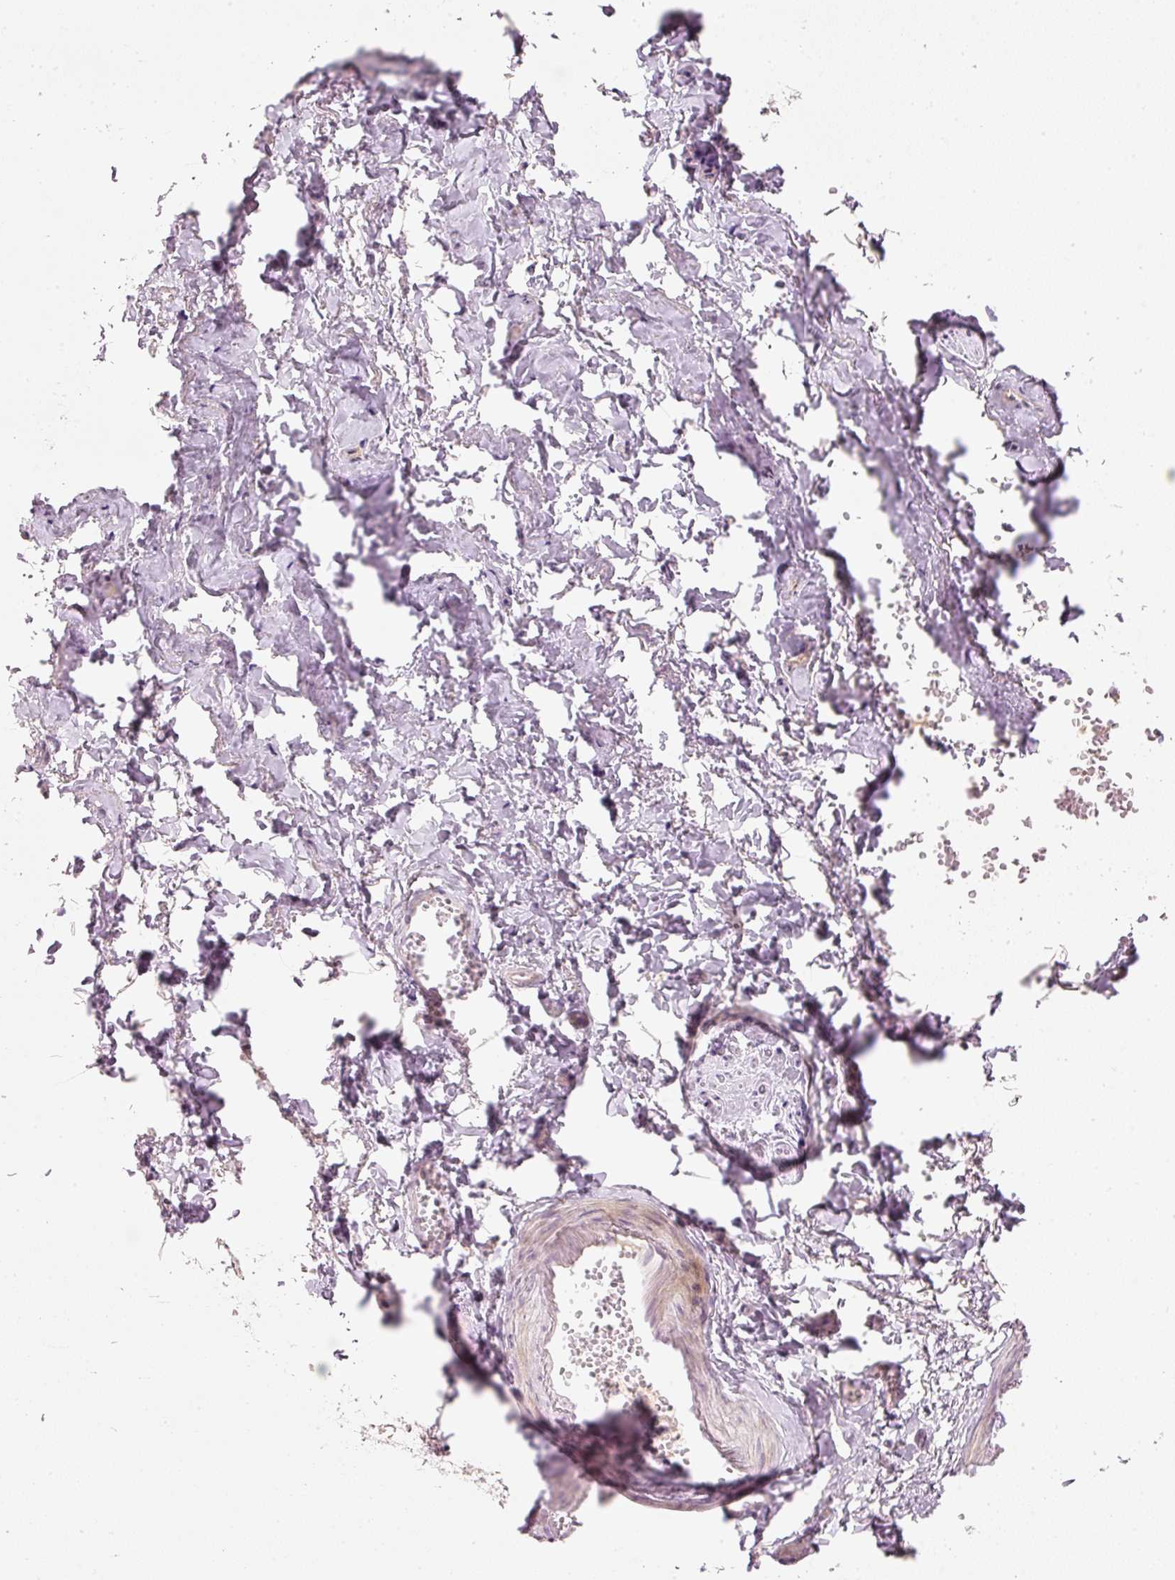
{"staining": {"intensity": "weak", "quantity": "<25%", "location": "cytoplasmic/membranous"}, "tissue": "adipose tissue", "cell_type": "Adipocytes", "image_type": "normal", "snomed": [{"axis": "morphology", "description": "Normal tissue, NOS"}, {"axis": "topography", "description": "Vulva"}, {"axis": "topography", "description": "Vagina"}, {"axis": "topography", "description": "Peripheral nerve tissue"}], "caption": "The histopathology image shows no significant positivity in adipocytes of adipose tissue. (DAB immunohistochemistry, high magnification).", "gene": "TREX2", "patient": {"sex": "female", "age": 66}}